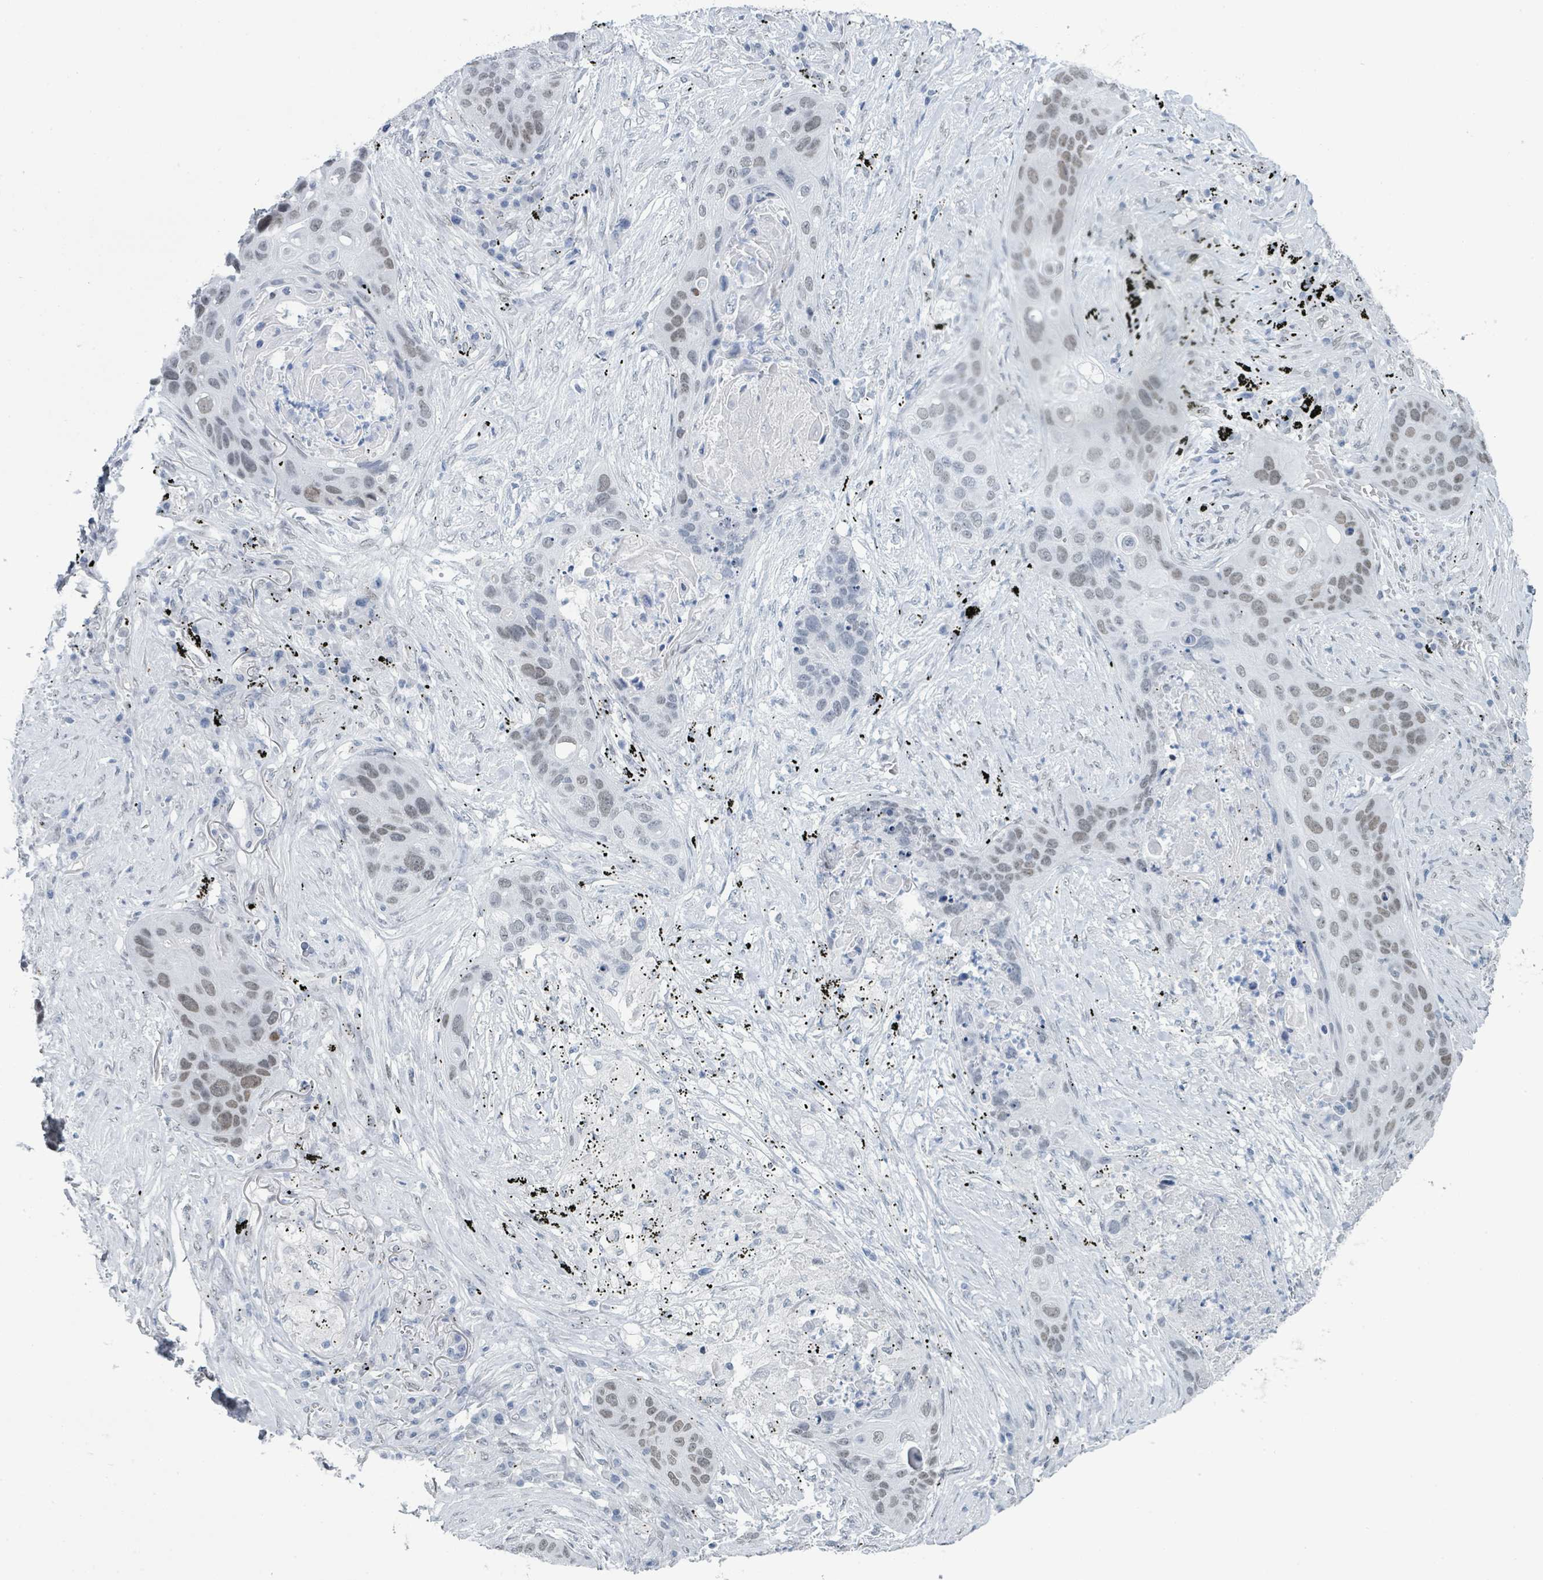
{"staining": {"intensity": "weak", "quantity": "25%-75%", "location": "nuclear"}, "tissue": "lung cancer", "cell_type": "Tumor cells", "image_type": "cancer", "snomed": [{"axis": "morphology", "description": "Squamous cell carcinoma, NOS"}, {"axis": "topography", "description": "Lung"}], "caption": "This is an image of immunohistochemistry (IHC) staining of squamous cell carcinoma (lung), which shows weak expression in the nuclear of tumor cells.", "gene": "EHMT2", "patient": {"sex": "female", "age": 63}}